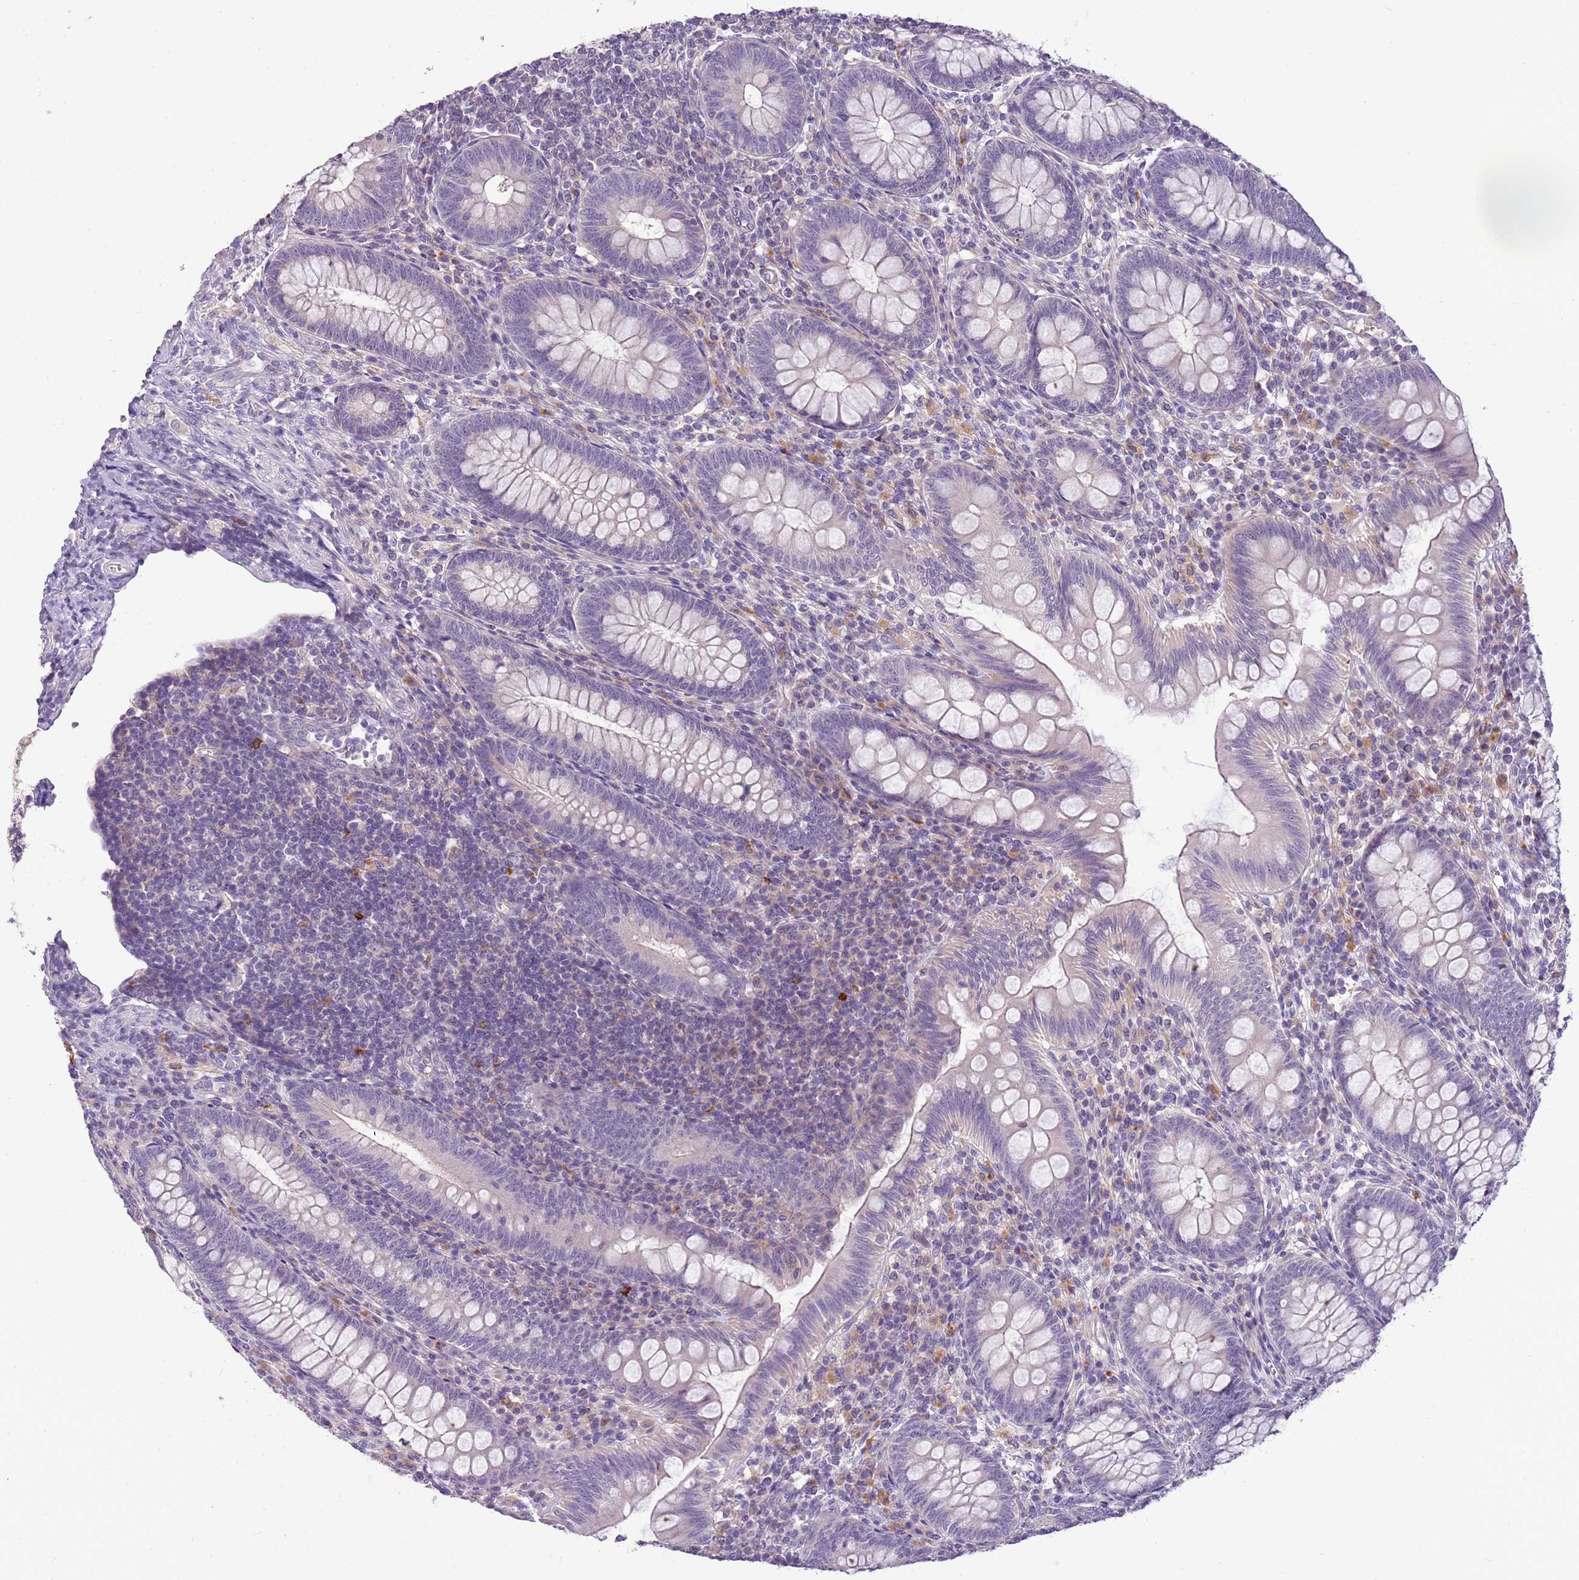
{"staining": {"intensity": "negative", "quantity": "none", "location": "none"}, "tissue": "appendix", "cell_type": "Glandular cells", "image_type": "normal", "snomed": [{"axis": "morphology", "description": "Normal tissue, NOS"}, {"axis": "topography", "description": "Appendix"}], "caption": "DAB immunohistochemical staining of normal appendix exhibits no significant staining in glandular cells. (Stains: DAB (3,3'-diaminobenzidine) immunohistochemistry with hematoxylin counter stain, Microscopy: brightfield microscopy at high magnification).", "gene": "SCAMP5", "patient": {"sex": "male", "age": 14}}